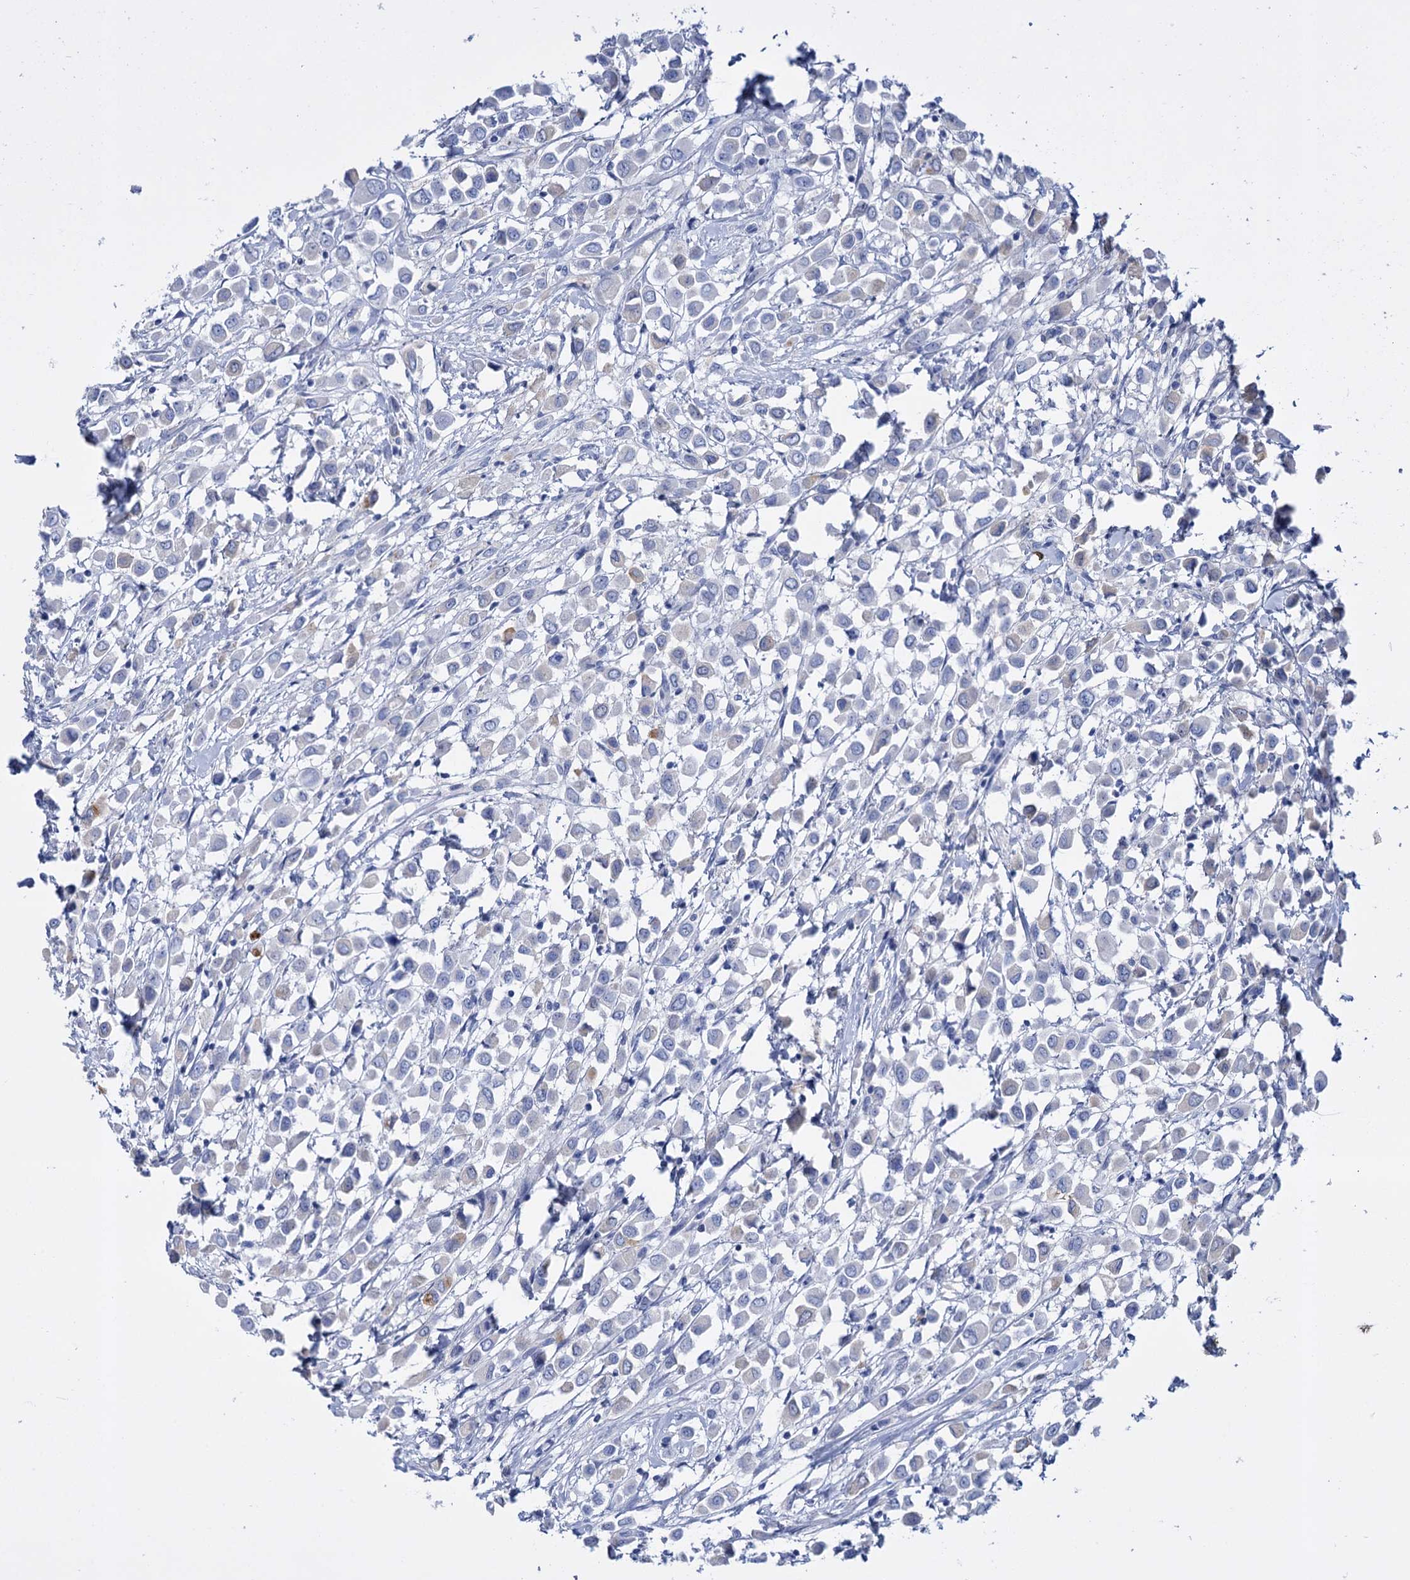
{"staining": {"intensity": "negative", "quantity": "none", "location": "none"}, "tissue": "breast cancer", "cell_type": "Tumor cells", "image_type": "cancer", "snomed": [{"axis": "morphology", "description": "Duct carcinoma"}, {"axis": "topography", "description": "Breast"}], "caption": "Human infiltrating ductal carcinoma (breast) stained for a protein using immunohistochemistry displays no expression in tumor cells.", "gene": "FBXW12", "patient": {"sex": "female", "age": 61}}